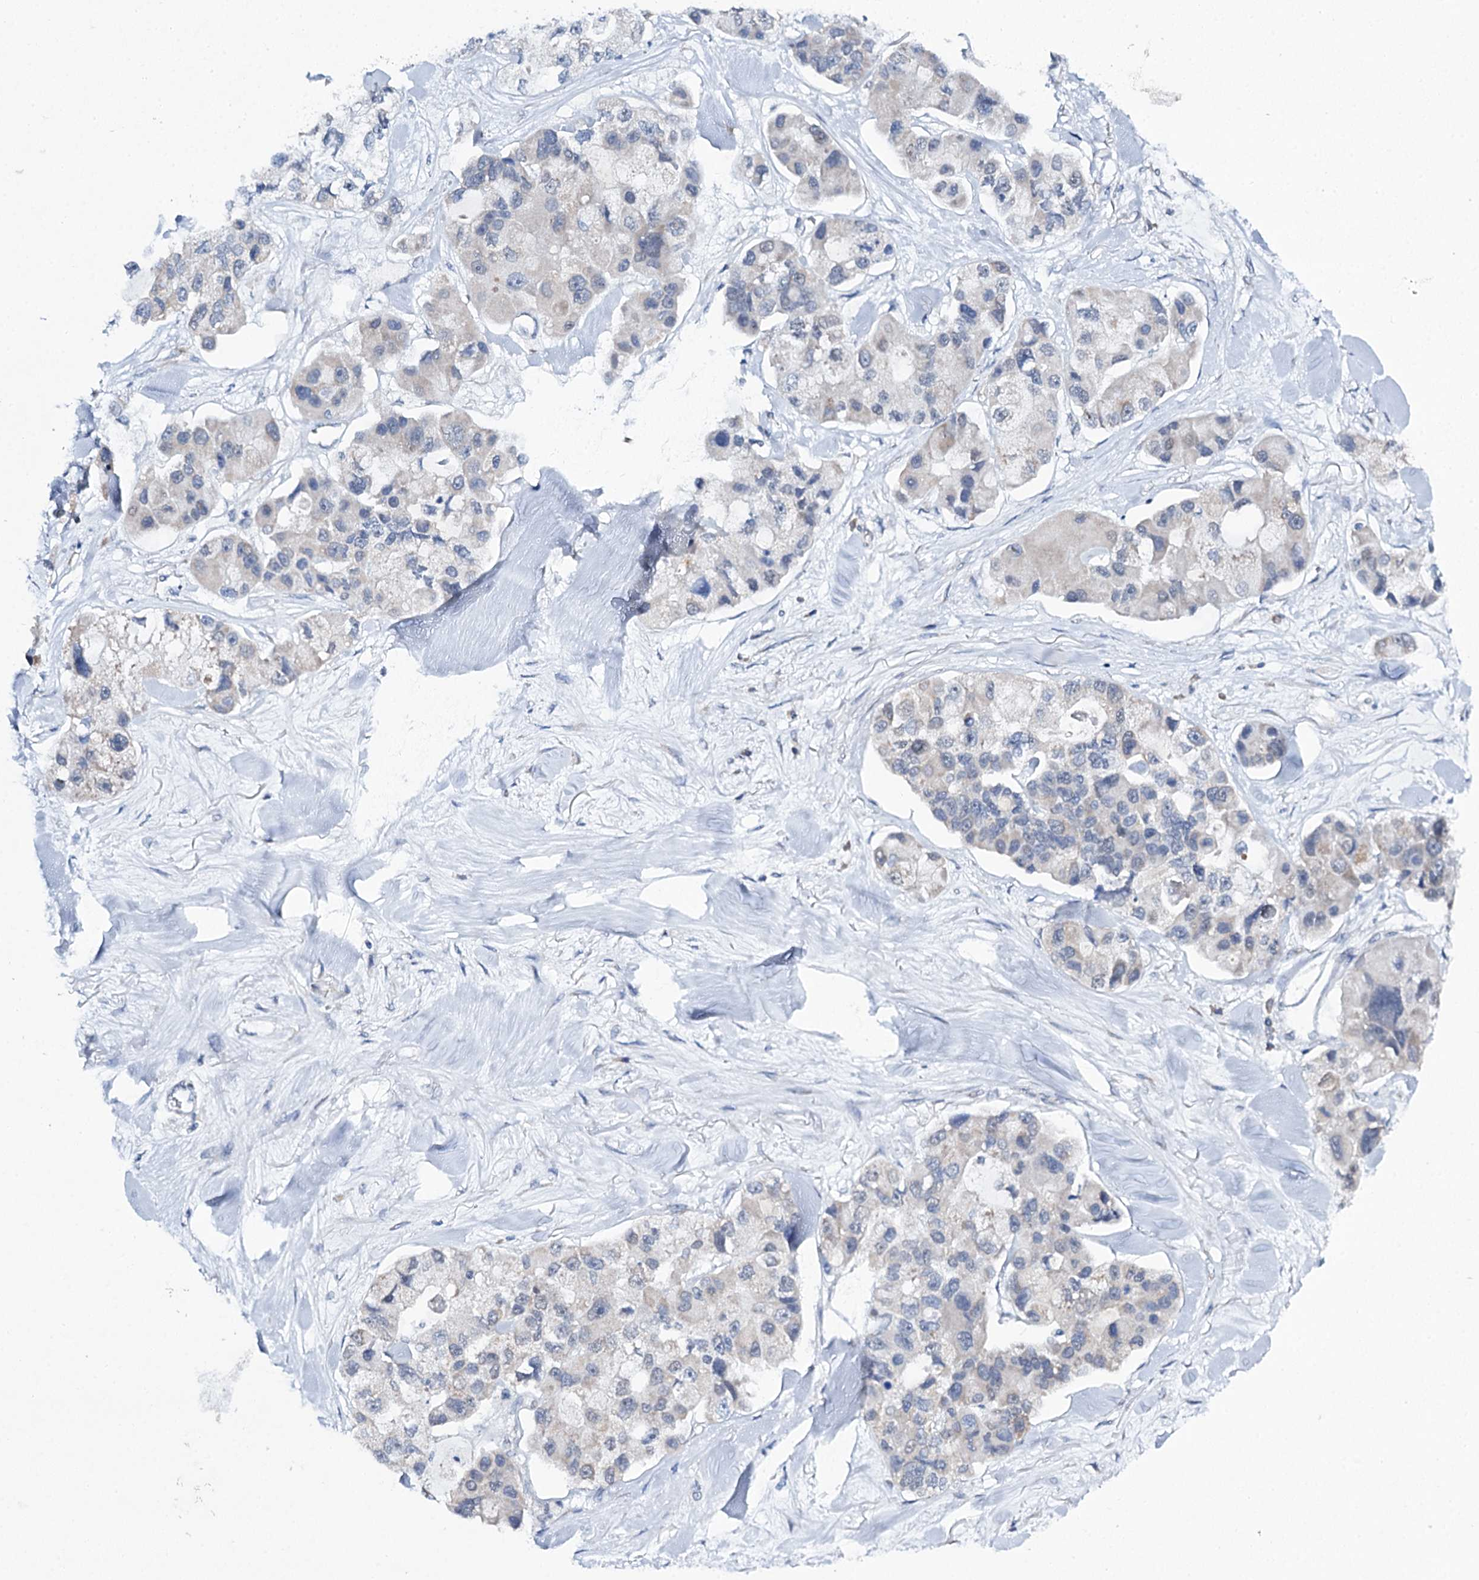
{"staining": {"intensity": "negative", "quantity": "none", "location": "none"}, "tissue": "lung cancer", "cell_type": "Tumor cells", "image_type": "cancer", "snomed": [{"axis": "morphology", "description": "Adenocarcinoma, NOS"}, {"axis": "topography", "description": "Lung"}], "caption": "IHC image of lung cancer stained for a protein (brown), which displays no staining in tumor cells.", "gene": "SPATS2", "patient": {"sex": "female", "age": 54}}